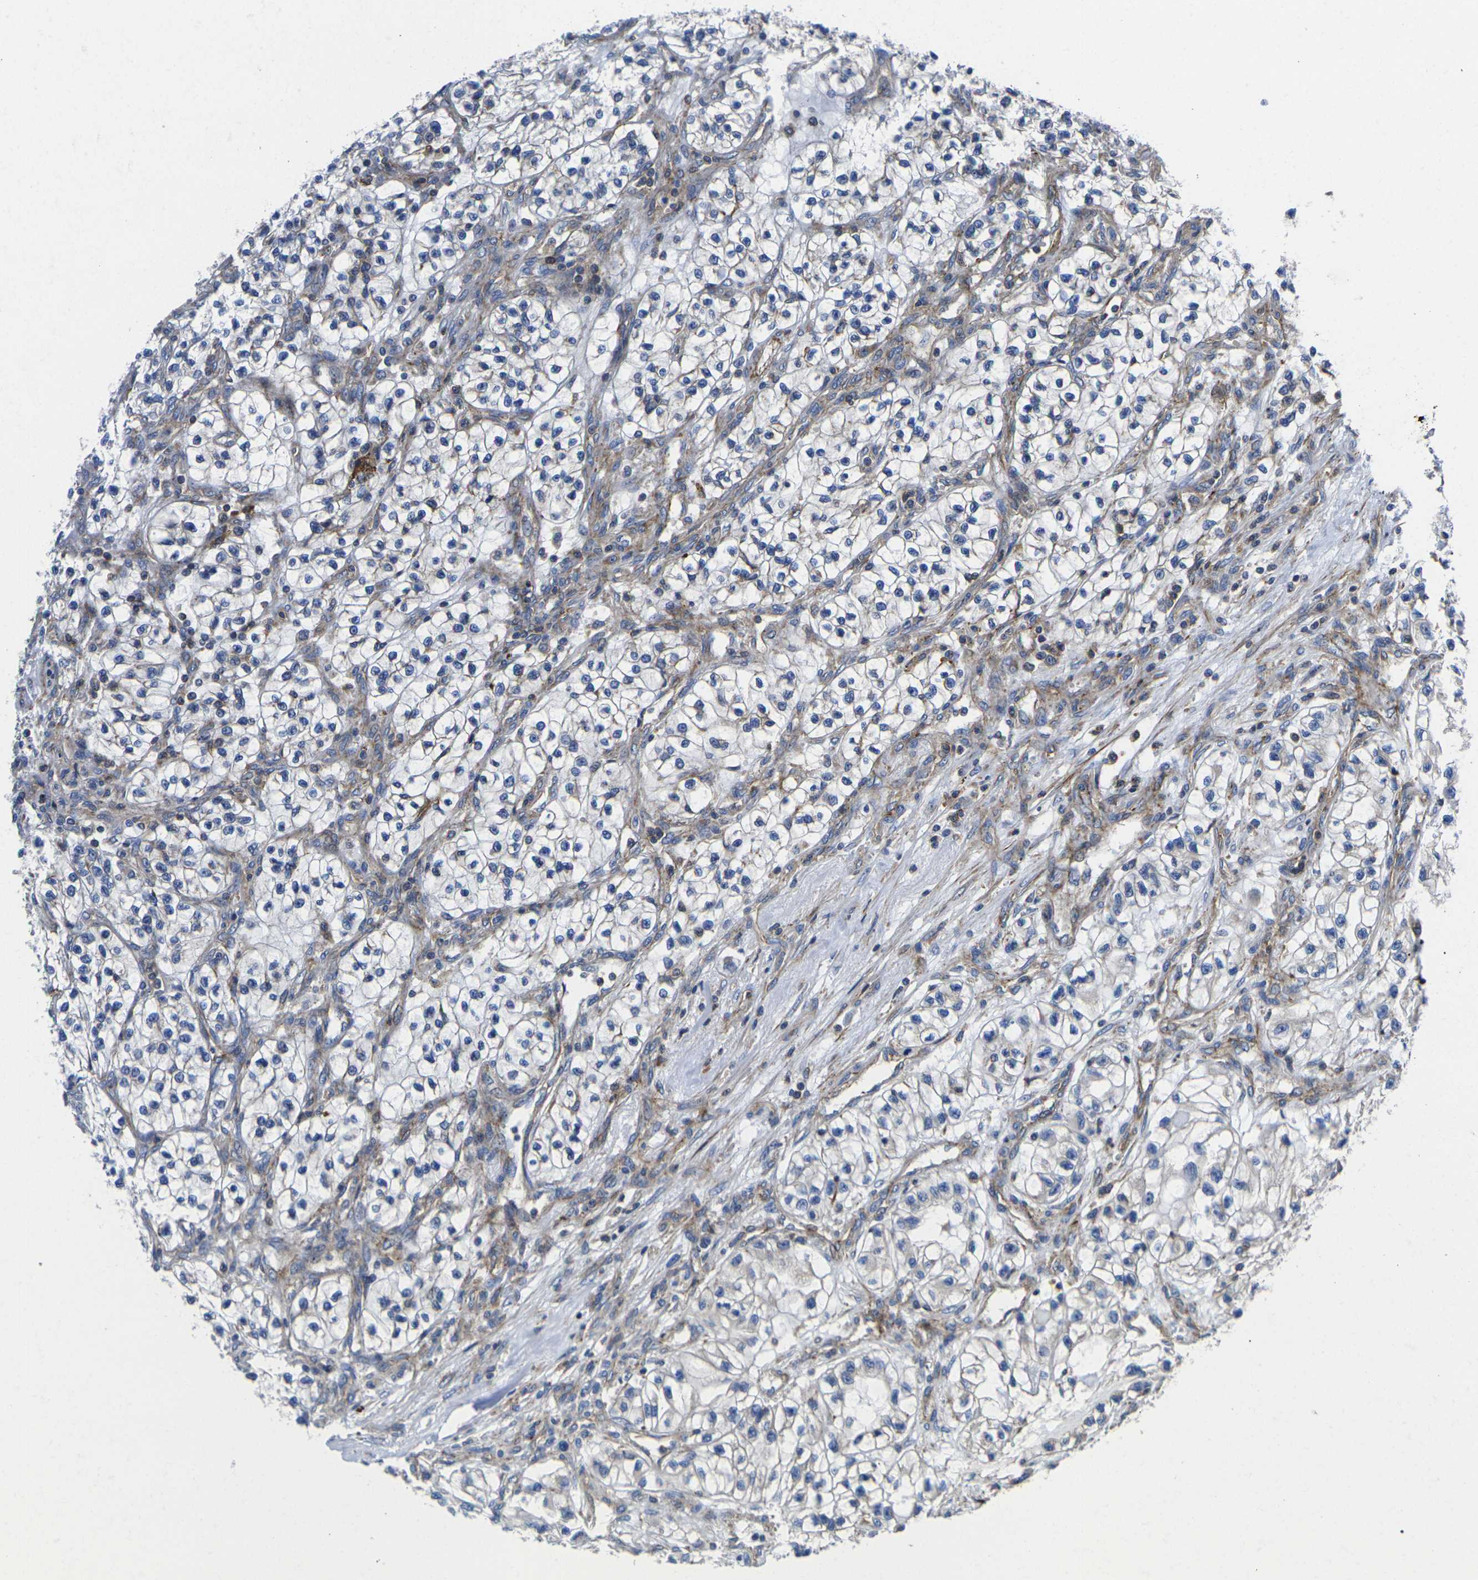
{"staining": {"intensity": "negative", "quantity": "none", "location": "none"}, "tissue": "renal cancer", "cell_type": "Tumor cells", "image_type": "cancer", "snomed": [{"axis": "morphology", "description": "Adenocarcinoma, NOS"}, {"axis": "topography", "description": "Kidney"}], "caption": "DAB immunohistochemical staining of human renal adenocarcinoma displays no significant expression in tumor cells.", "gene": "GPR4", "patient": {"sex": "female", "age": 57}}